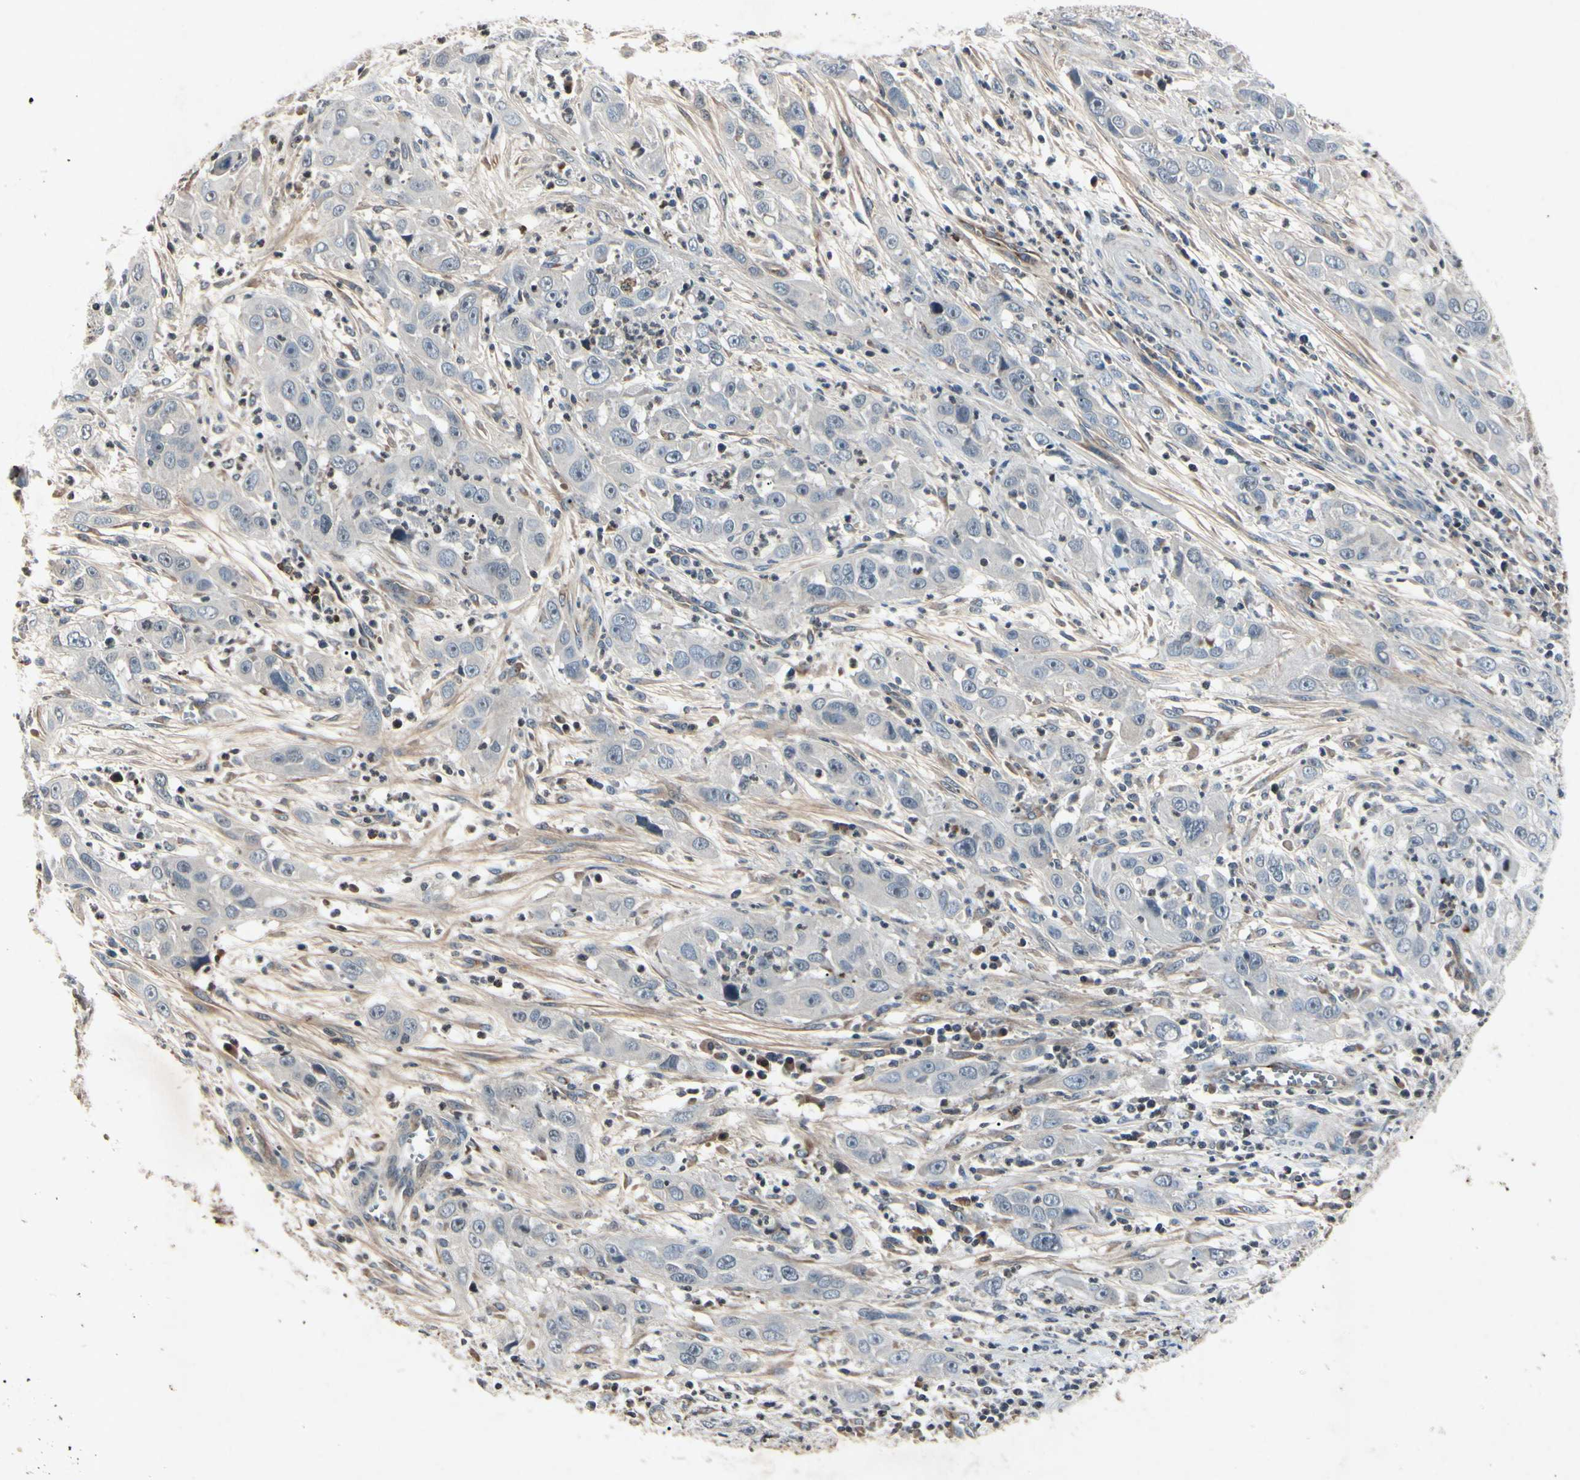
{"staining": {"intensity": "negative", "quantity": "none", "location": "none"}, "tissue": "cervical cancer", "cell_type": "Tumor cells", "image_type": "cancer", "snomed": [{"axis": "morphology", "description": "Squamous cell carcinoma, NOS"}, {"axis": "topography", "description": "Cervix"}], "caption": "An immunohistochemistry (IHC) image of cervical cancer (squamous cell carcinoma) is shown. There is no staining in tumor cells of cervical cancer (squamous cell carcinoma).", "gene": "AEBP1", "patient": {"sex": "female", "age": 32}}